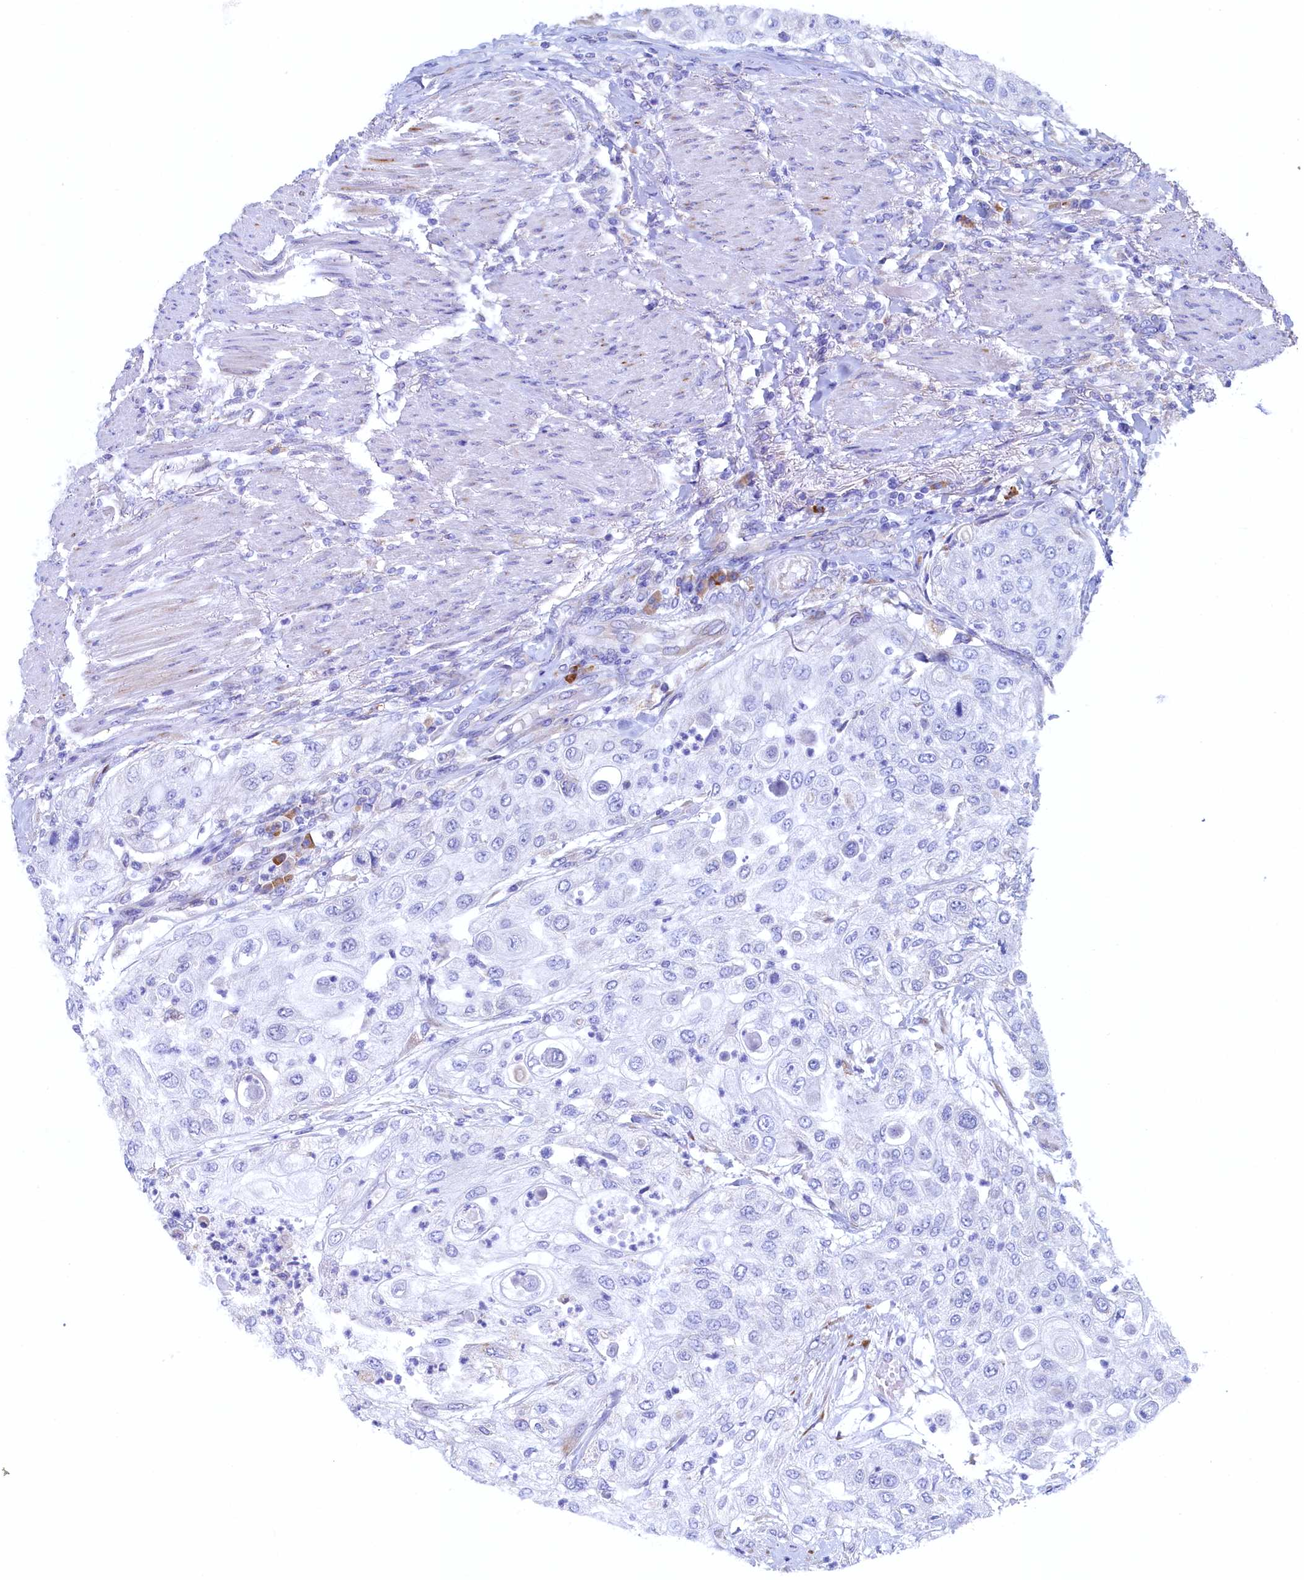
{"staining": {"intensity": "negative", "quantity": "none", "location": "none"}, "tissue": "urothelial cancer", "cell_type": "Tumor cells", "image_type": "cancer", "snomed": [{"axis": "morphology", "description": "Urothelial carcinoma, High grade"}, {"axis": "topography", "description": "Urinary bladder"}], "caption": "Tumor cells show no significant expression in high-grade urothelial carcinoma.", "gene": "CBLIF", "patient": {"sex": "female", "age": 79}}